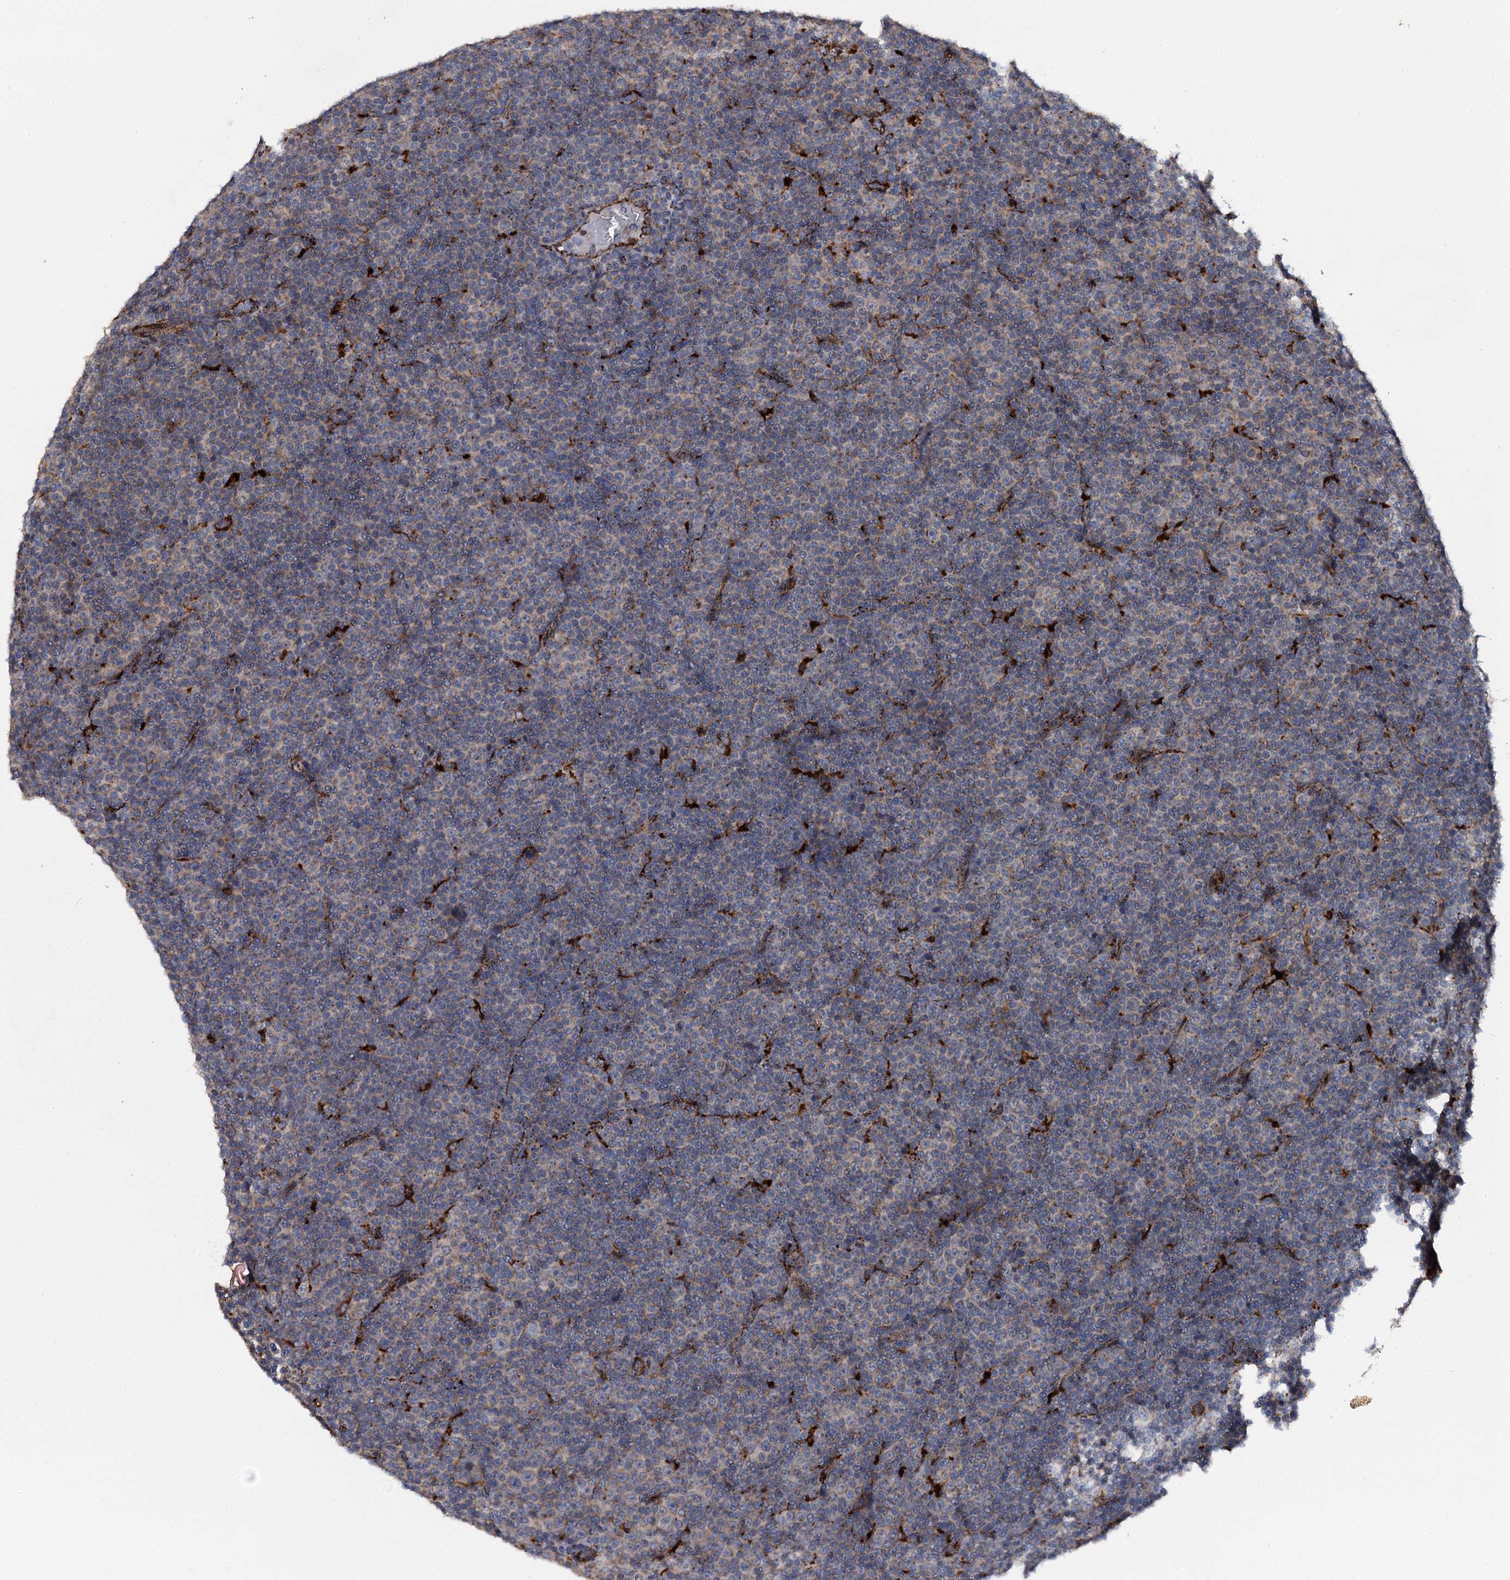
{"staining": {"intensity": "negative", "quantity": "none", "location": "none"}, "tissue": "lymphoma", "cell_type": "Tumor cells", "image_type": "cancer", "snomed": [{"axis": "morphology", "description": "Malignant lymphoma, non-Hodgkin's type, Low grade"}, {"axis": "topography", "description": "Lymph node"}], "caption": "A photomicrograph of lymphoma stained for a protein exhibits no brown staining in tumor cells.", "gene": "GBA1", "patient": {"sex": "female", "age": 67}}